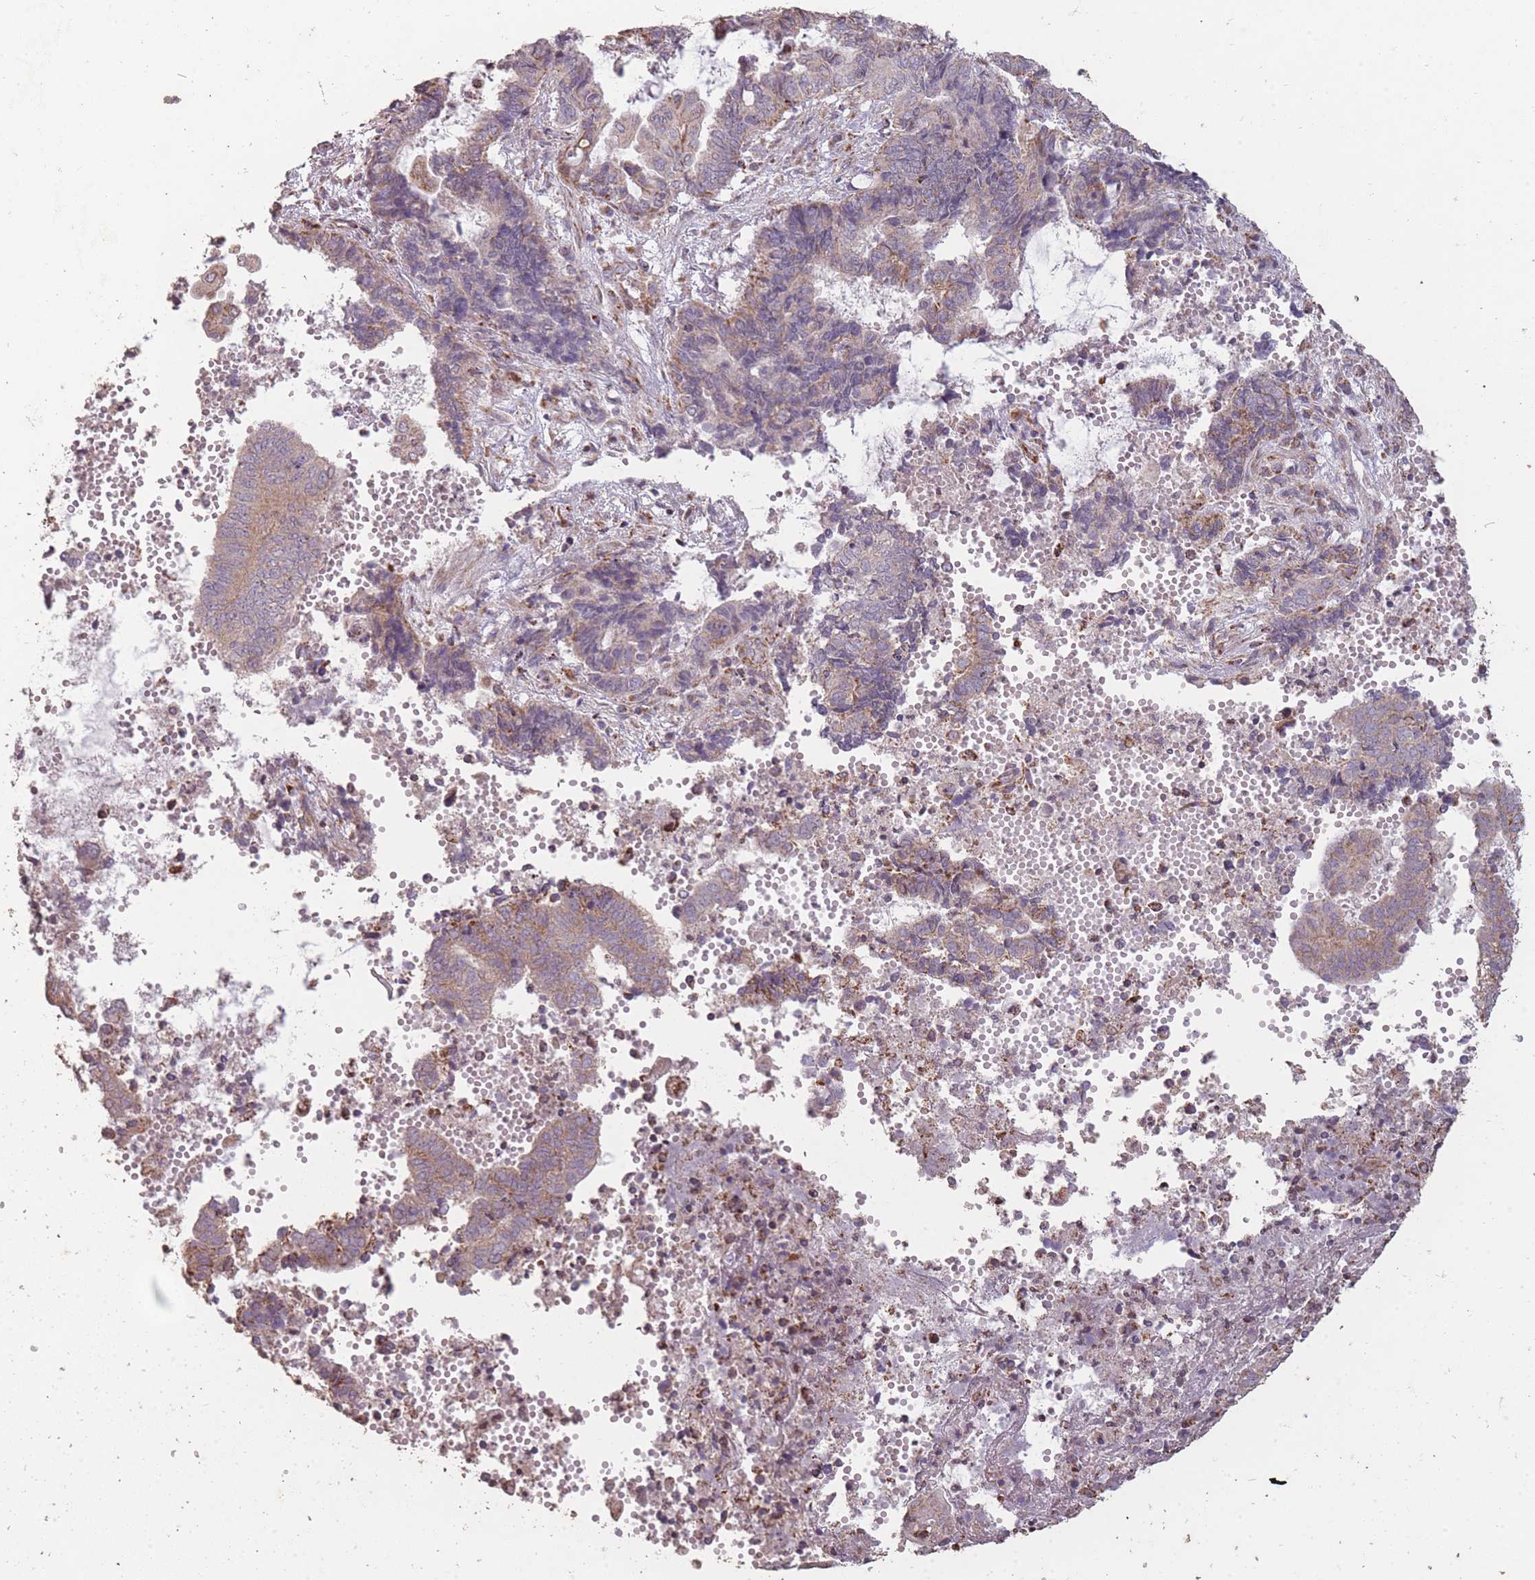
{"staining": {"intensity": "moderate", "quantity": "25%-75%", "location": "cytoplasmic/membranous"}, "tissue": "endometrial cancer", "cell_type": "Tumor cells", "image_type": "cancer", "snomed": [{"axis": "morphology", "description": "Adenocarcinoma, NOS"}, {"axis": "topography", "description": "Uterus"}, {"axis": "topography", "description": "Endometrium"}], "caption": "Human endometrial cancer (adenocarcinoma) stained for a protein (brown) displays moderate cytoplasmic/membranous positive positivity in about 25%-75% of tumor cells.", "gene": "CNOT8", "patient": {"sex": "female", "age": 70}}